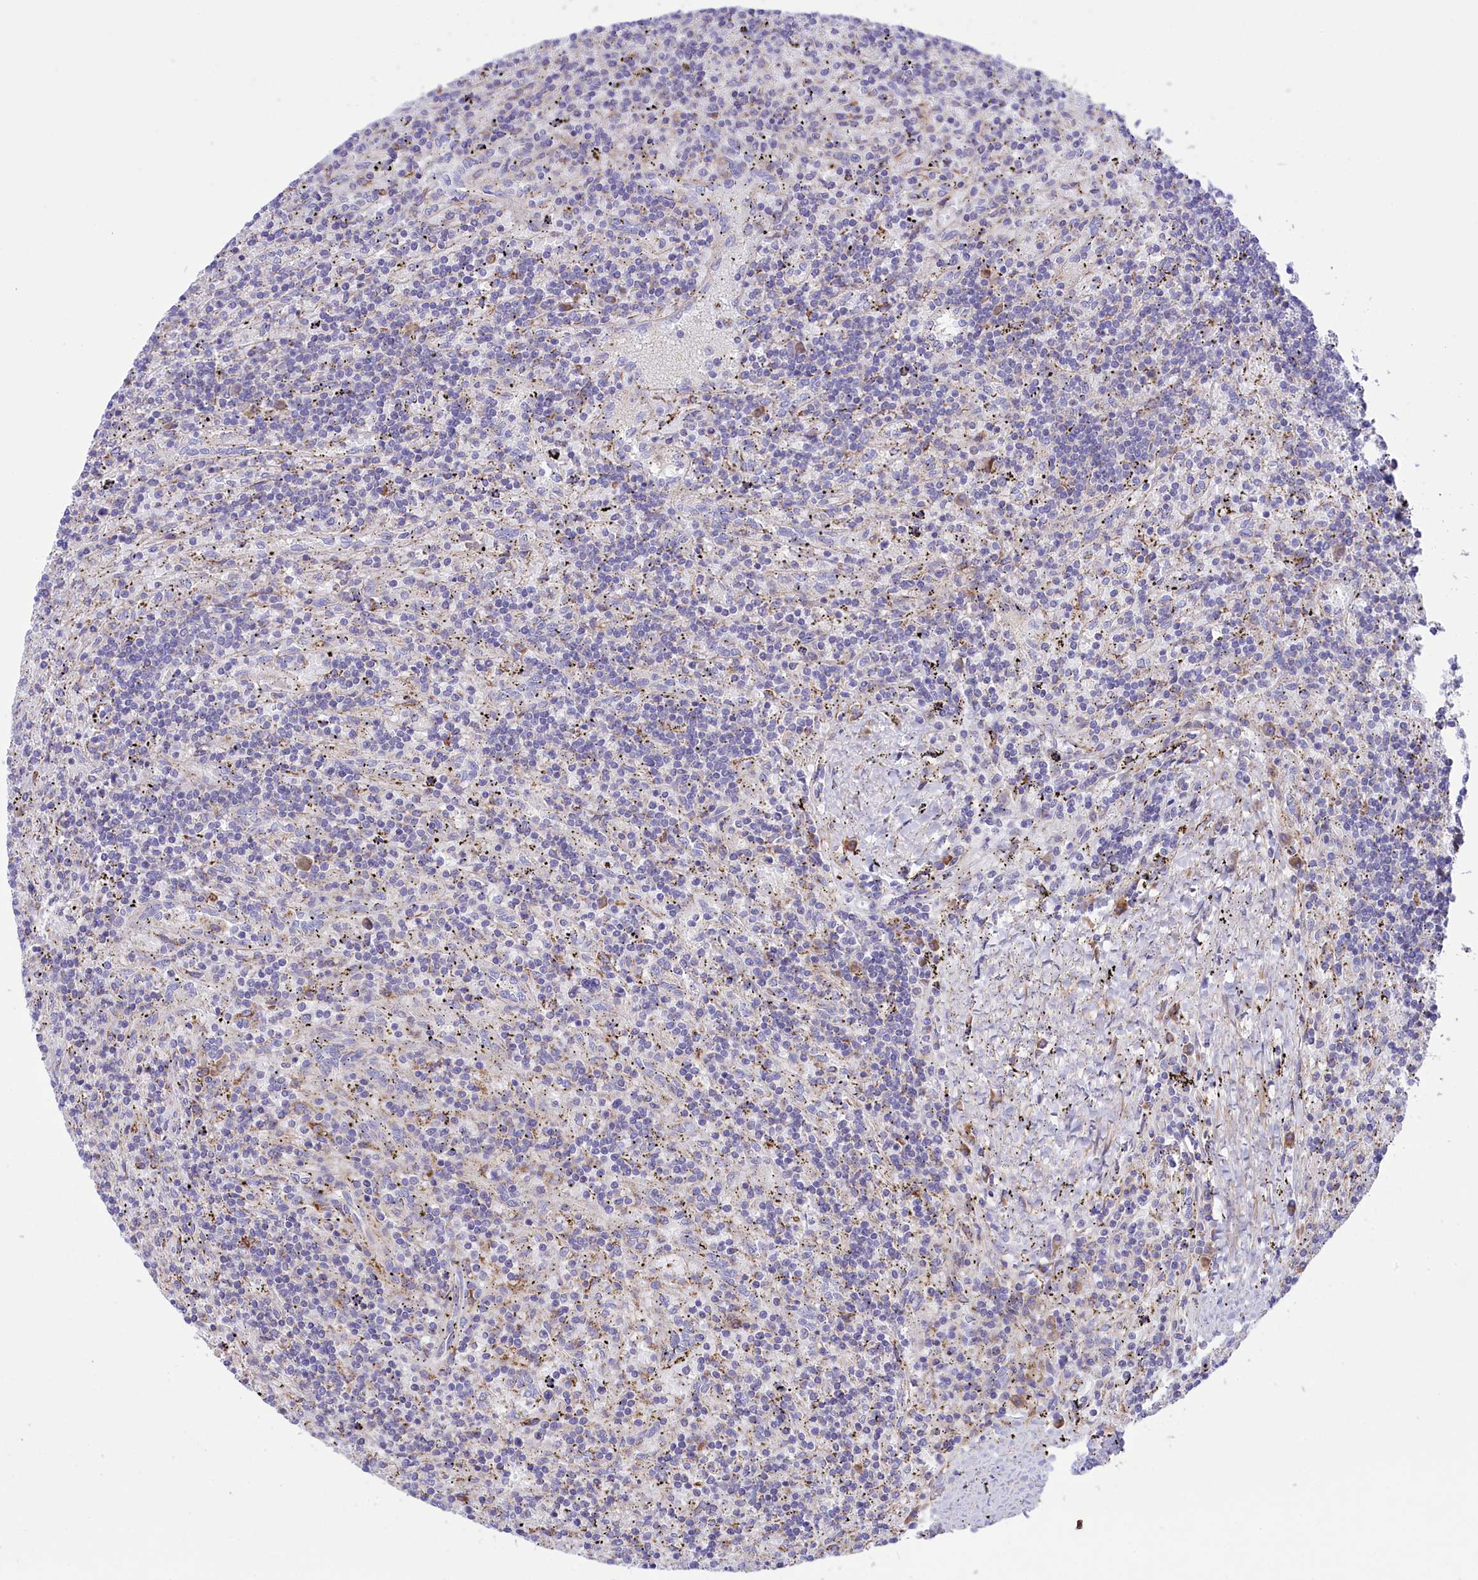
{"staining": {"intensity": "negative", "quantity": "none", "location": "none"}, "tissue": "lymphoma", "cell_type": "Tumor cells", "image_type": "cancer", "snomed": [{"axis": "morphology", "description": "Malignant lymphoma, non-Hodgkin's type, Low grade"}, {"axis": "topography", "description": "Spleen"}], "caption": "Image shows no significant protein staining in tumor cells of malignant lymphoma, non-Hodgkin's type (low-grade).", "gene": "CORO7-PAM16", "patient": {"sex": "male", "age": 76}}